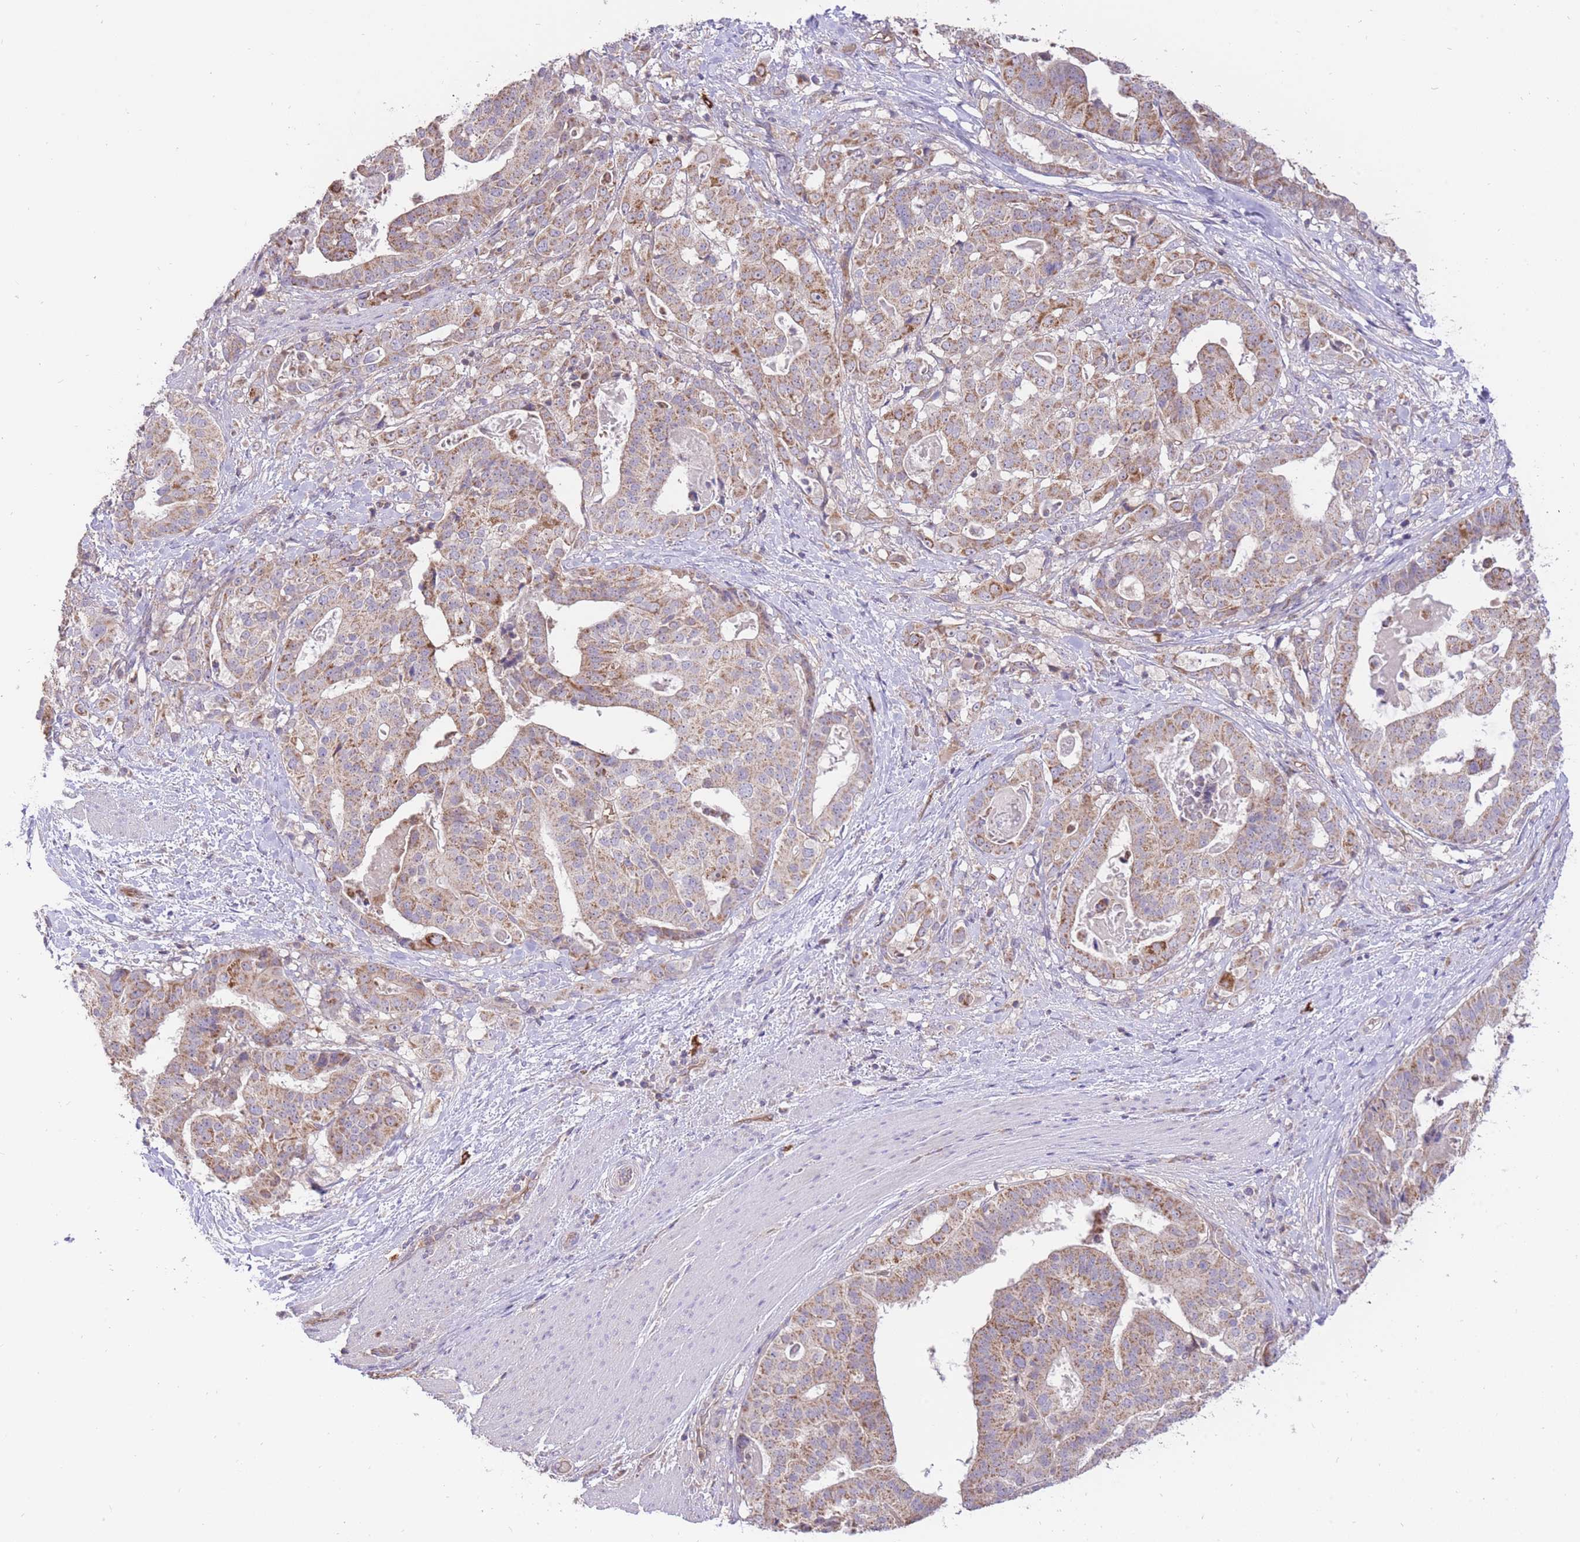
{"staining": {"intensity": "moderate", "quantity": ">75%", "location": "cytoplasmic/membranous"}, "tissue": "stomach cancer", "cell_type": "Tumor cells", "image_type": "cancer", "snomed": [{"axis": "morphology", "description": "Adenocarcinoma, NOS"}, {"axis": "topography", "description": "Stomach"}], "caption": "Immunohistochemical staining of adenocarcinoma (stomach) shows medium levels of moderate cytoplasmic/membranous protein positivity in approximately >75% of tumor cells.", "gene": "PREP", "patient": {"sex": "male", "age": 48}}